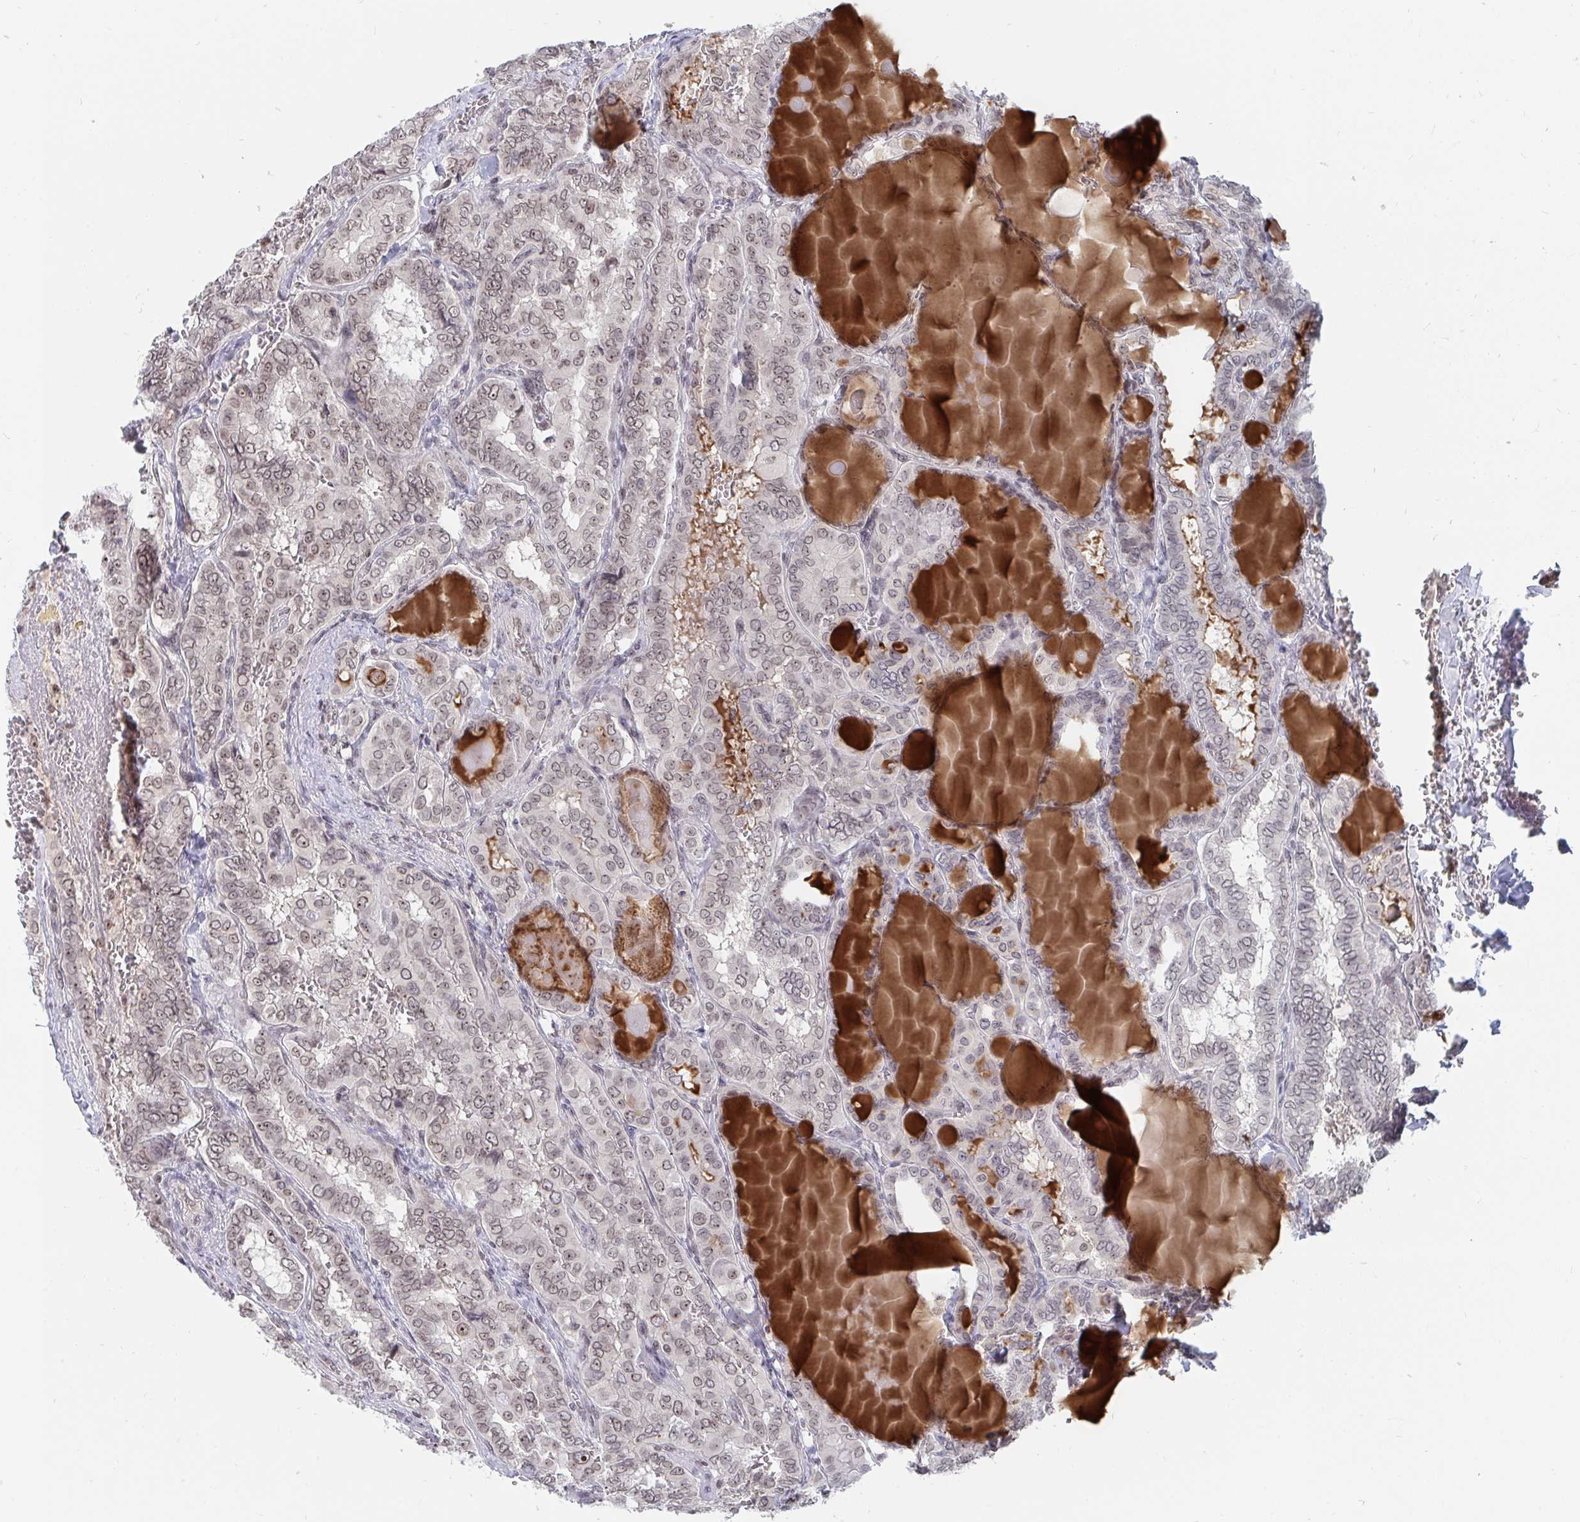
{"staining": {"intensity": "weak", "quantity": ">75%", "location": "nuclear"}, "tissue": "thyroid cancer", "cell_type": "Tumor cells", "image_type": "cancer", "snomed": [{"axis": "morphology", "description": "Papillary adenocarcinoma, NOS"}, {"axis": "topography", "description": "Thyroid gland"}], "caption": "The immunohistochemical stain shows weak nuclear staining in tumor cells of thyroid papillary adenocarcinoma tissue.", "gene": "TRIP12", "patient": {"sex": "female", "age": 46}}